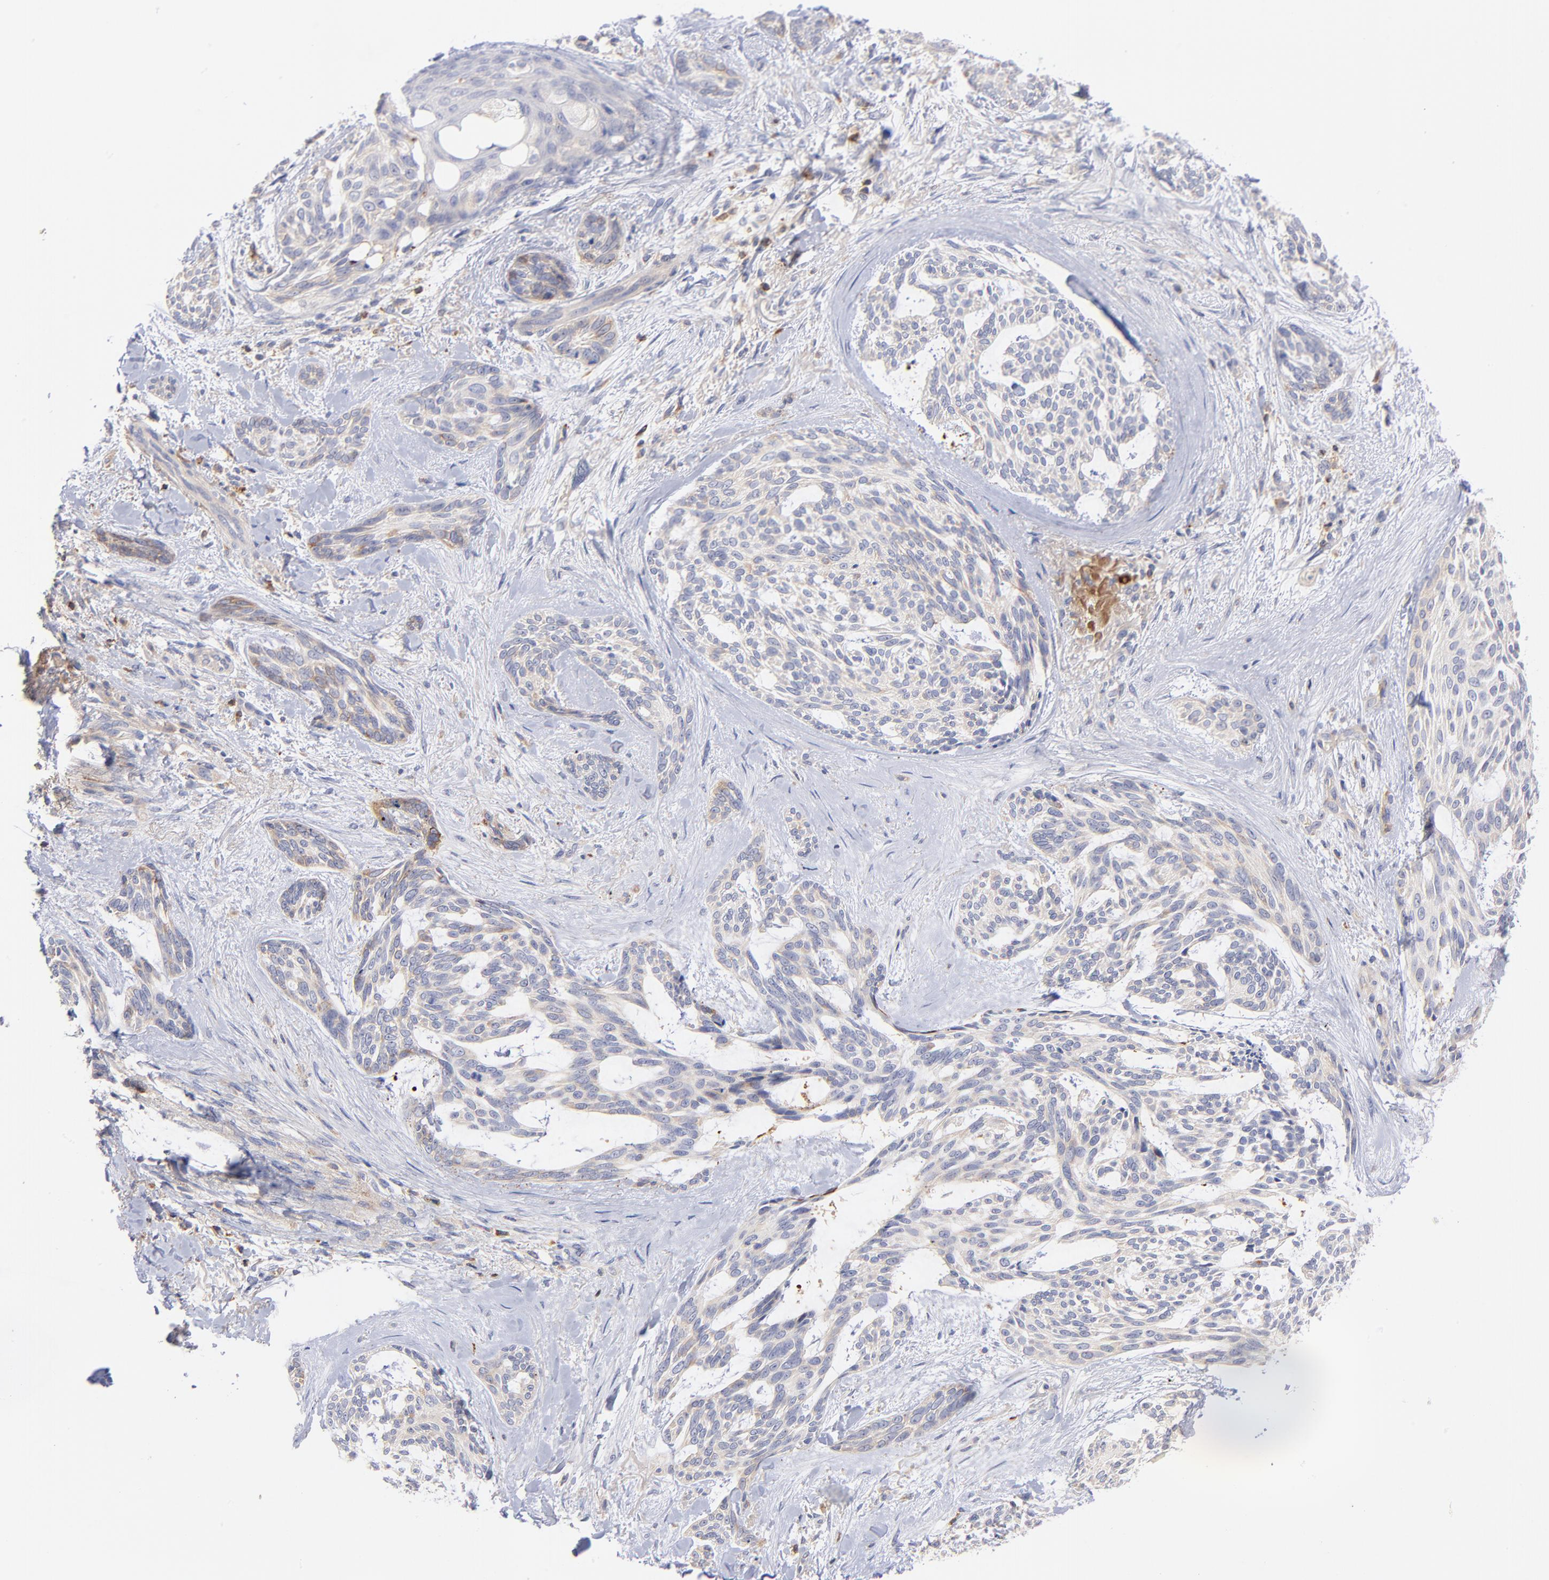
{"staining": {"intensity": "weak", "quantity": "<25%", "location": "cytoplasmic/membranous"}, "tissue": "skin cancer", "cell_type": "Tumor cells", "image_type": "cancer", "snomed": [{"axis": "morphology", "description": "Normal tissue, NOS"}, {"axis": "morphology", "description": "Basal cell carcinoma"}, {"axis": "topography", "description": "Skin"}], "caption": "Image shows no significant protein expression in tumor cells of skin cancer (basal cell carcinoma).", "gene": "KREMEN2", "patient": {"sex": "female", "age": 71}}